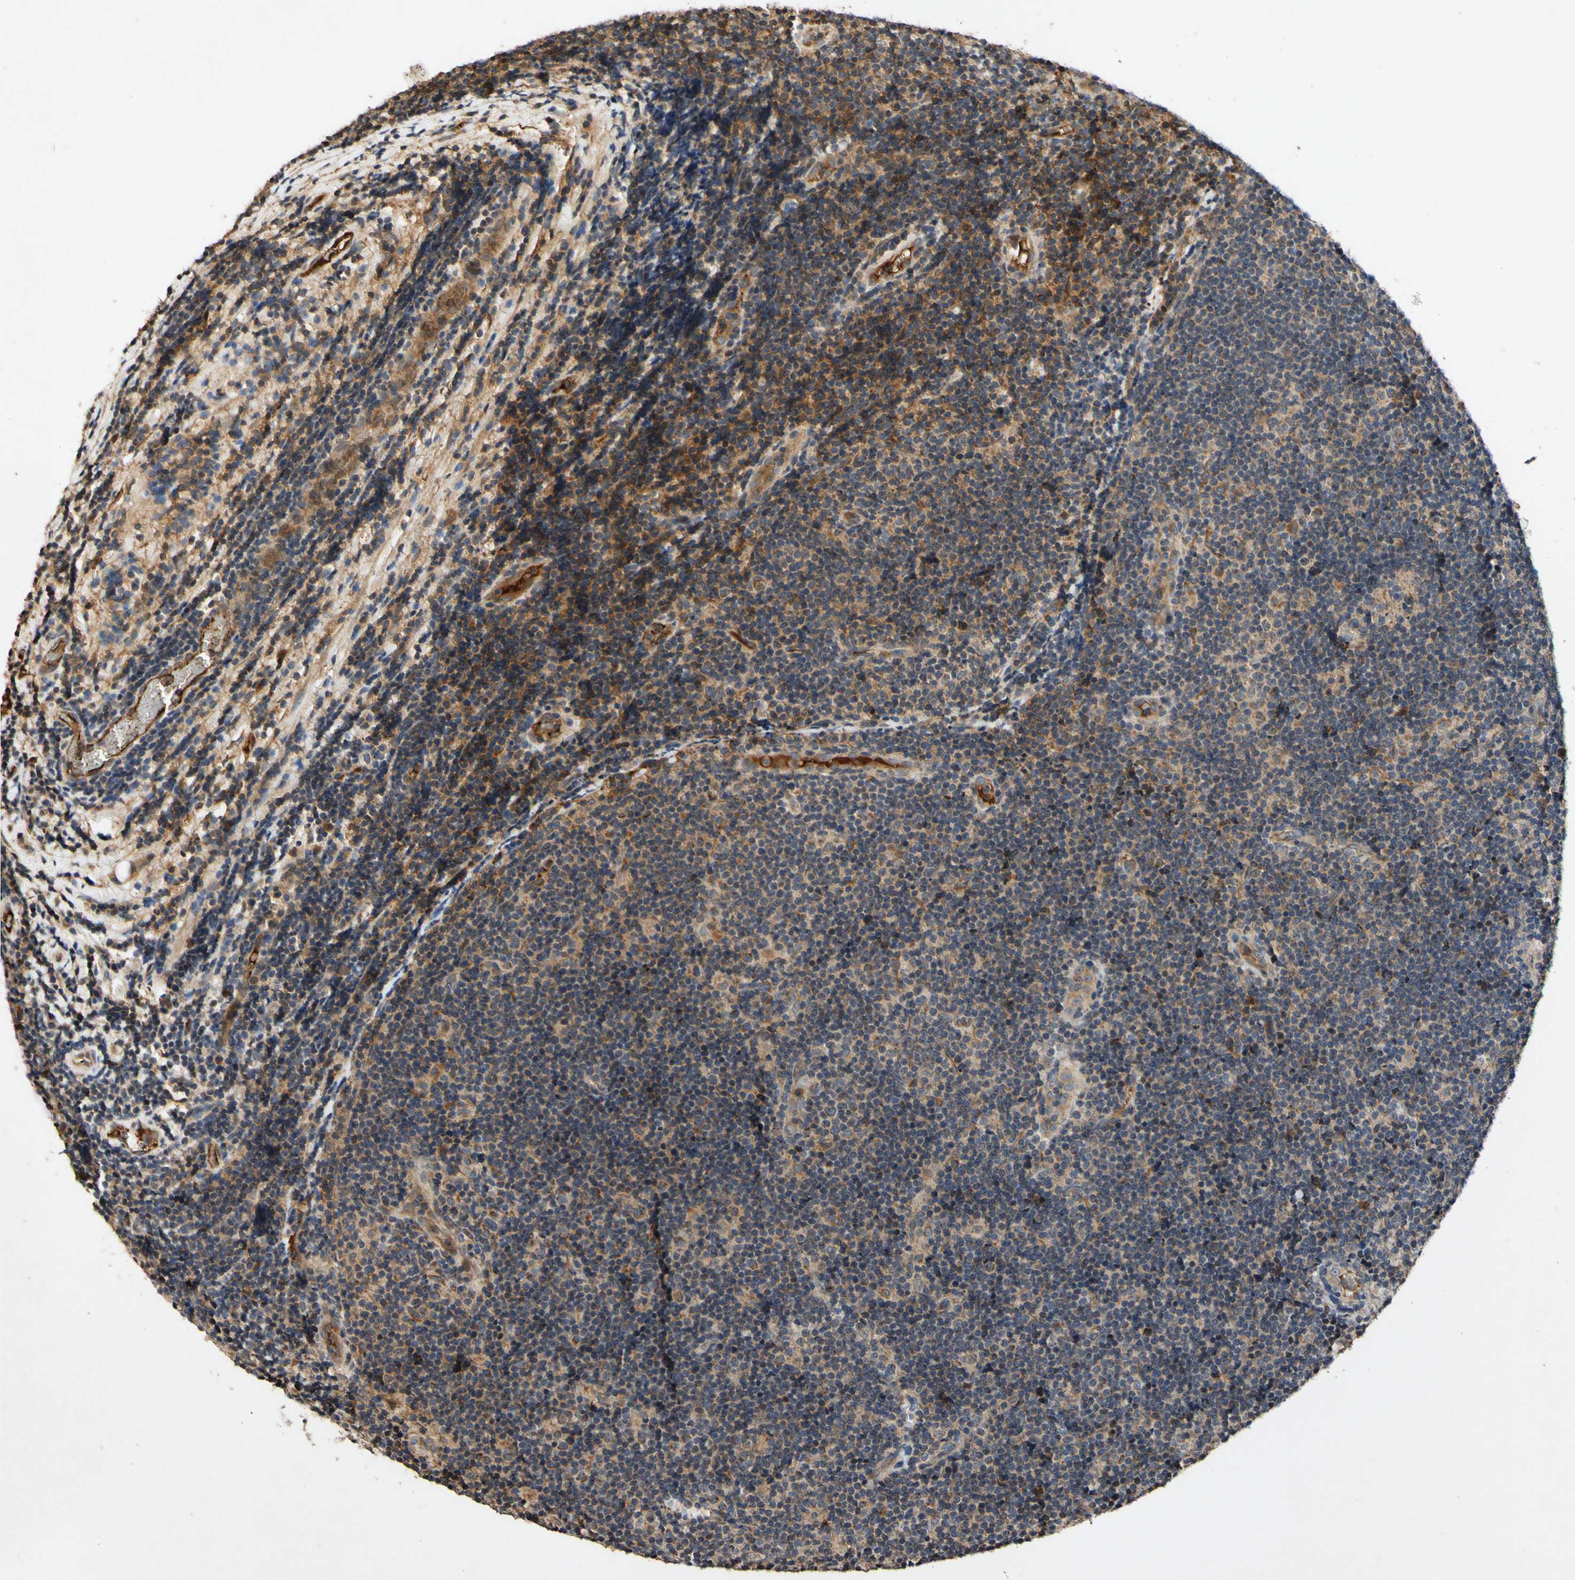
{"staining": {"intensity": "moderate", "quantity": "25%-75%", "location": "cytoplasmic/membranous"}, "tissue": "lymphoma", "cell_type": "Tumor cells", "image_type": "cancer", "snomed": [{"axis": "morphology", "description": "Malignant lymphoma, non-Hodgkin's type, Low grade"}, {"axis": "topography", "description": "Lymph node"}], "caption": "IHC photomicrograph of human lymphoma stained for a protein (brown), which shows medium levels of moderate cytoplasmic/membranous positivity in about 25%-75% of tumor cells.", "gene": "PLAT", "patient": {"sex": "male", "age": 83}}